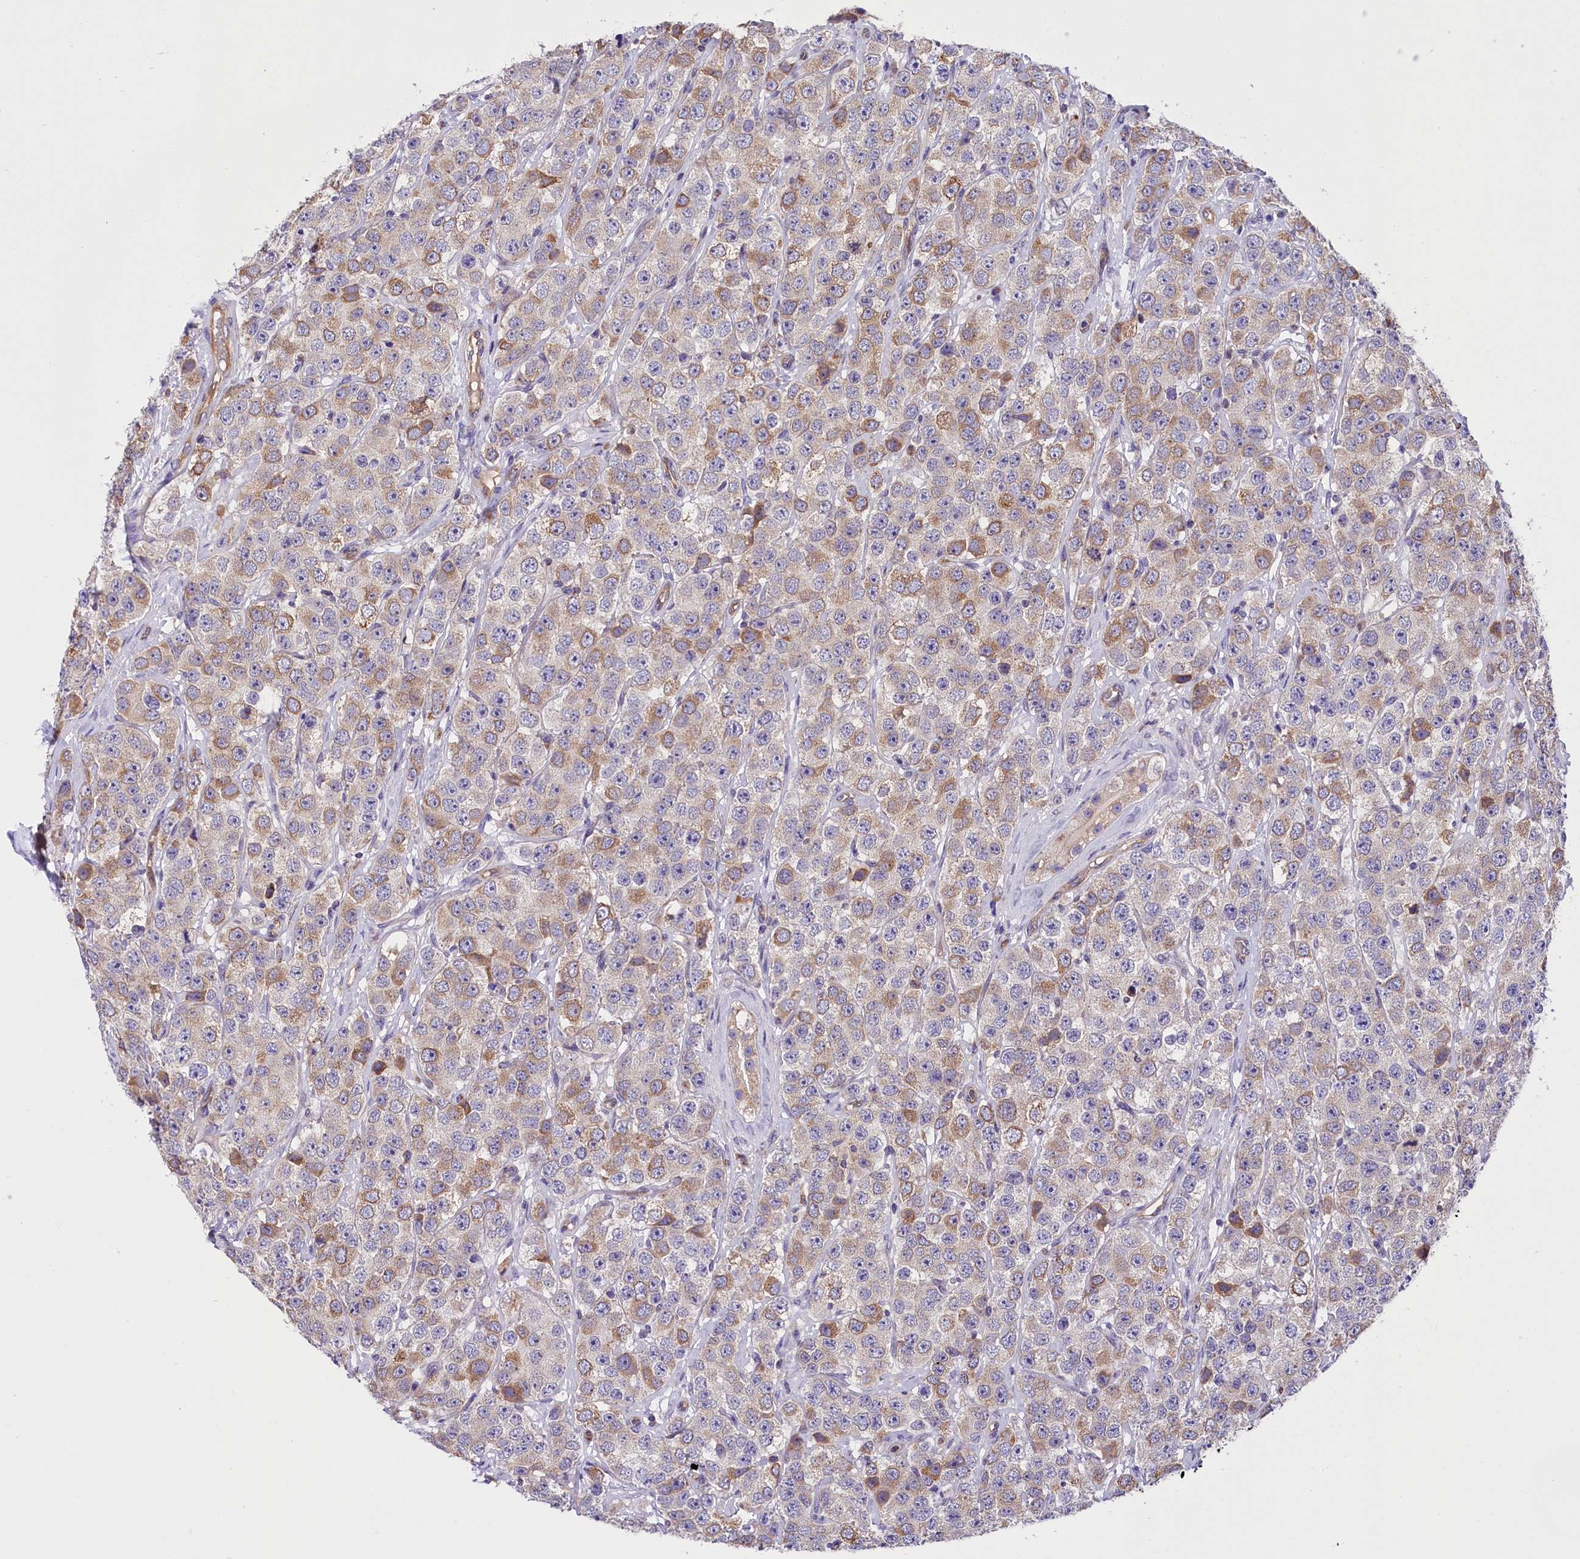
{"staining": {"intensity": "moderate", "quantity": "25%-75%", "location": "cytoplasmic/membranous"}, "tissue": "testis cancer", "cell_type": "Tumor cells", "image_type": "cancer", "snomed": [{"axis": "morphology", "description": "Seminoma, NOS"}, {"axis": "topography", "description": "Testis"}], "caption": "Immunohistochemical staining of human testis seminoma shows medium levels of moderate cytoplasmic/membranous protein staining in approximately 25%-75% of tumor cells.", "gene": "DNAJB9", "patient": {"sex": "male", "age": 28}}